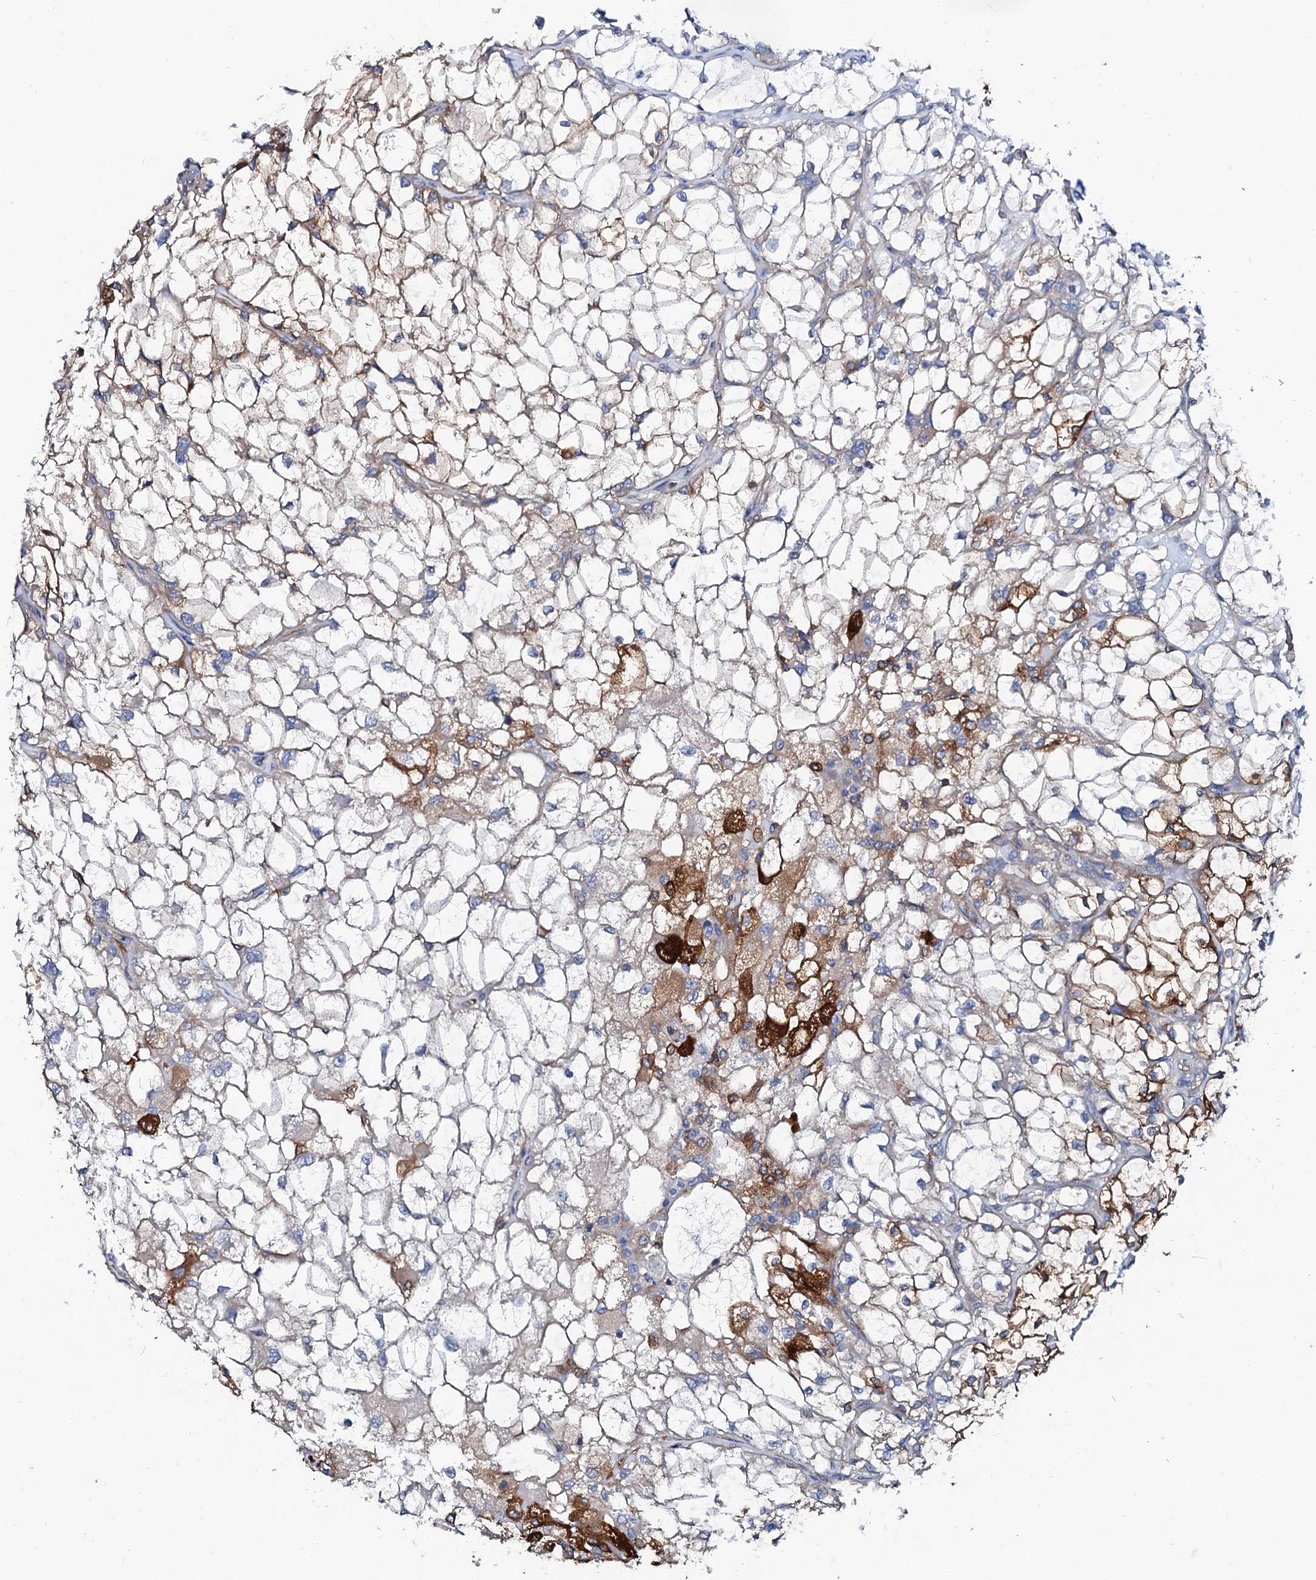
{"staining": {"intensity": "strong", "quantity": "<25%", "location": "cytoplasmic/membranous"}, "tissue": "renal cancer", "cell_type": "Tumor cells", "image_type": "cancer", "snomed": [{"axis": "morphology", "description": "Adenocarcinoma, NOS"}, {"axis": "topography", "description": "Kidney"}], "caption": "The histopathology image exhibits a brown stain indicating the presence of a protein in the cytoplasmic/membranous of tumor cells in renal adenocarcinoma.", "gene": "GLB1L3", "patient": {"sex": "female", "age": 69}}